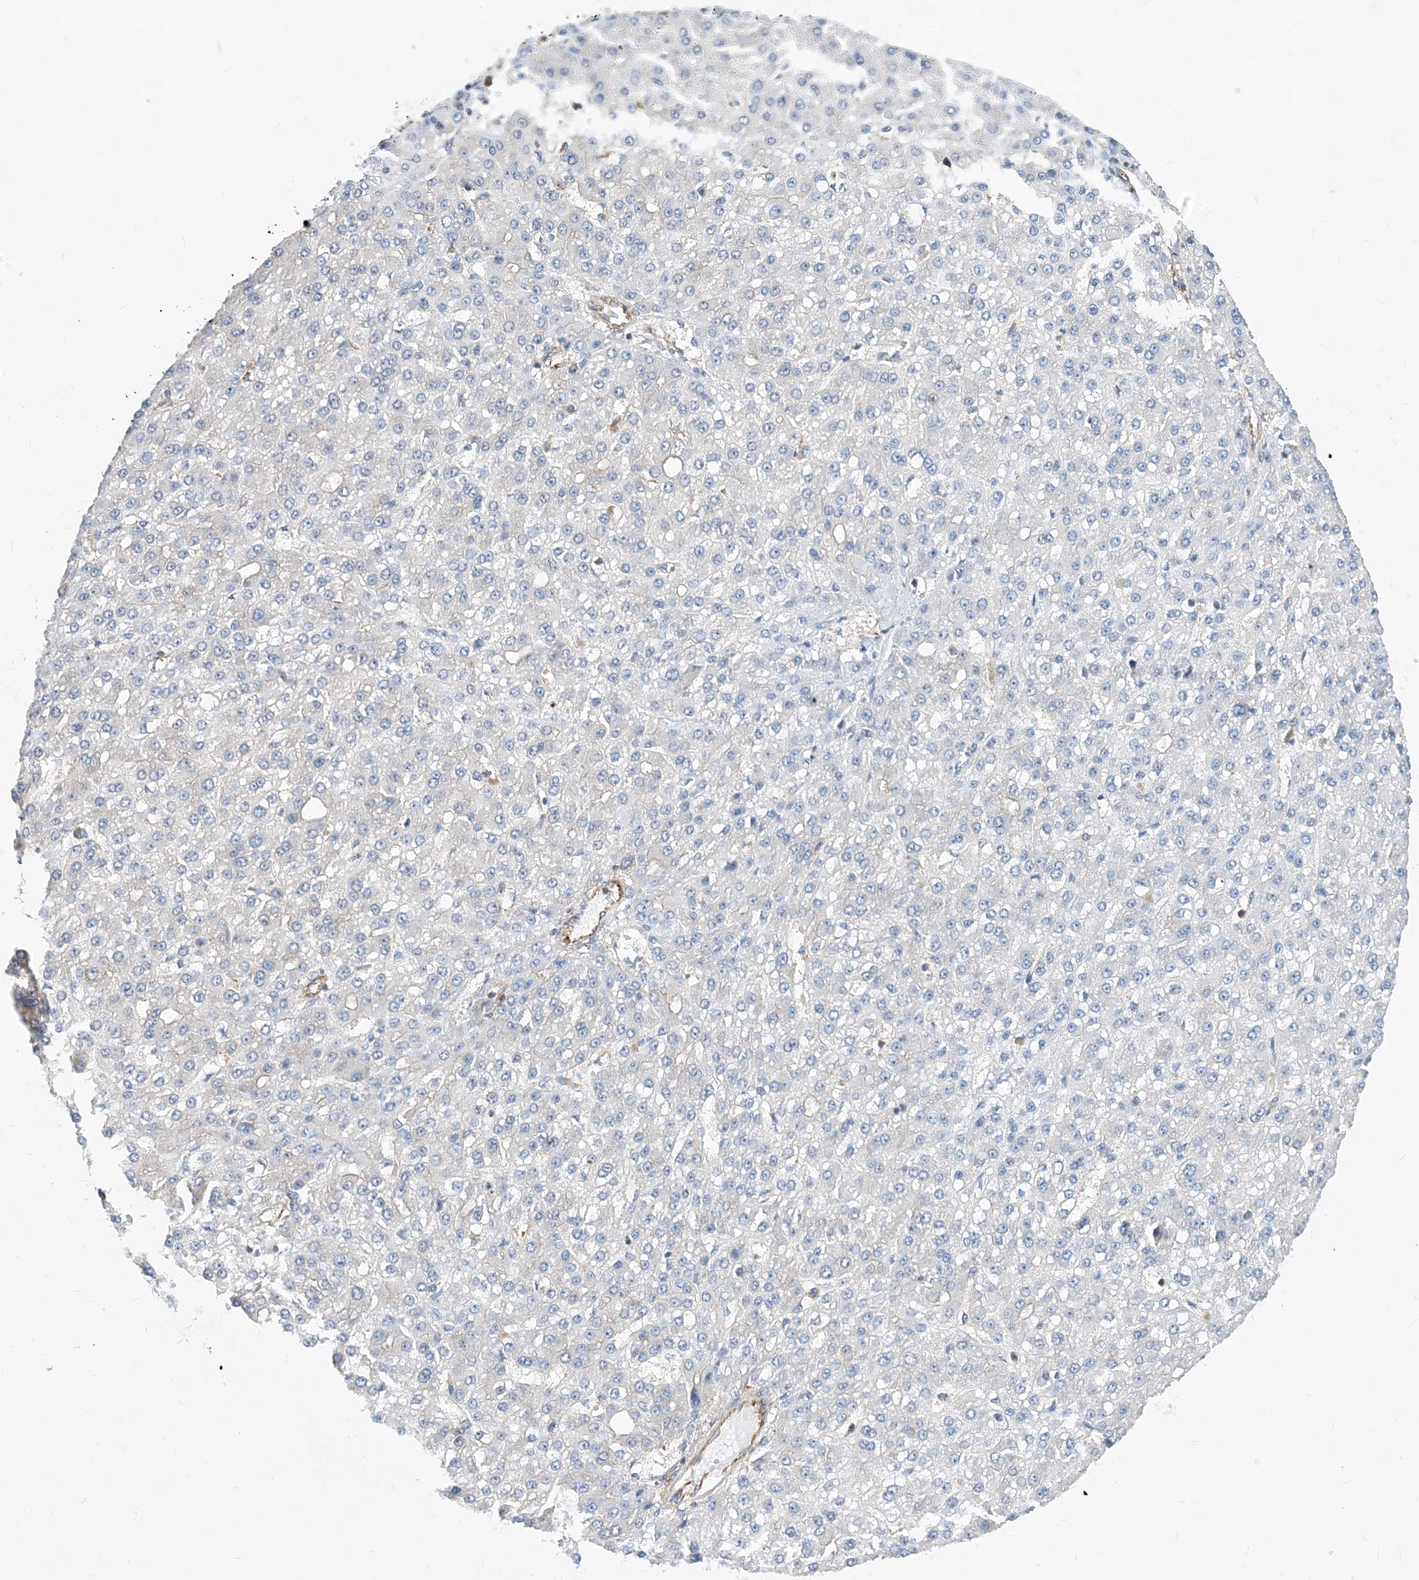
{"staining": {"intensity": "negative", "quantity": "none", "location": "none"}, "tissue": "liver cancer", "cell_type": "Tumor cells", "image_type": "cancer", "snomed": [{"axis": "morphology", "description": "Carcinoma, Hepatocellular, NOS"}, {"axis": "topography", "description": "Liver"}], "caption": "This image is of liver cancer (hepatocellular carcinoma) stained with IHC to label a protein in brown with the nuclei are counter-stained blue. There is no positivity in tumor cells. (Stains: DAB IHC with hematoxylin counter stain, Microscopy: brightfield microscopy at high magnification).", "gene": "DYNC1LI1", "patient": {"sex": "male", "age": 67}}